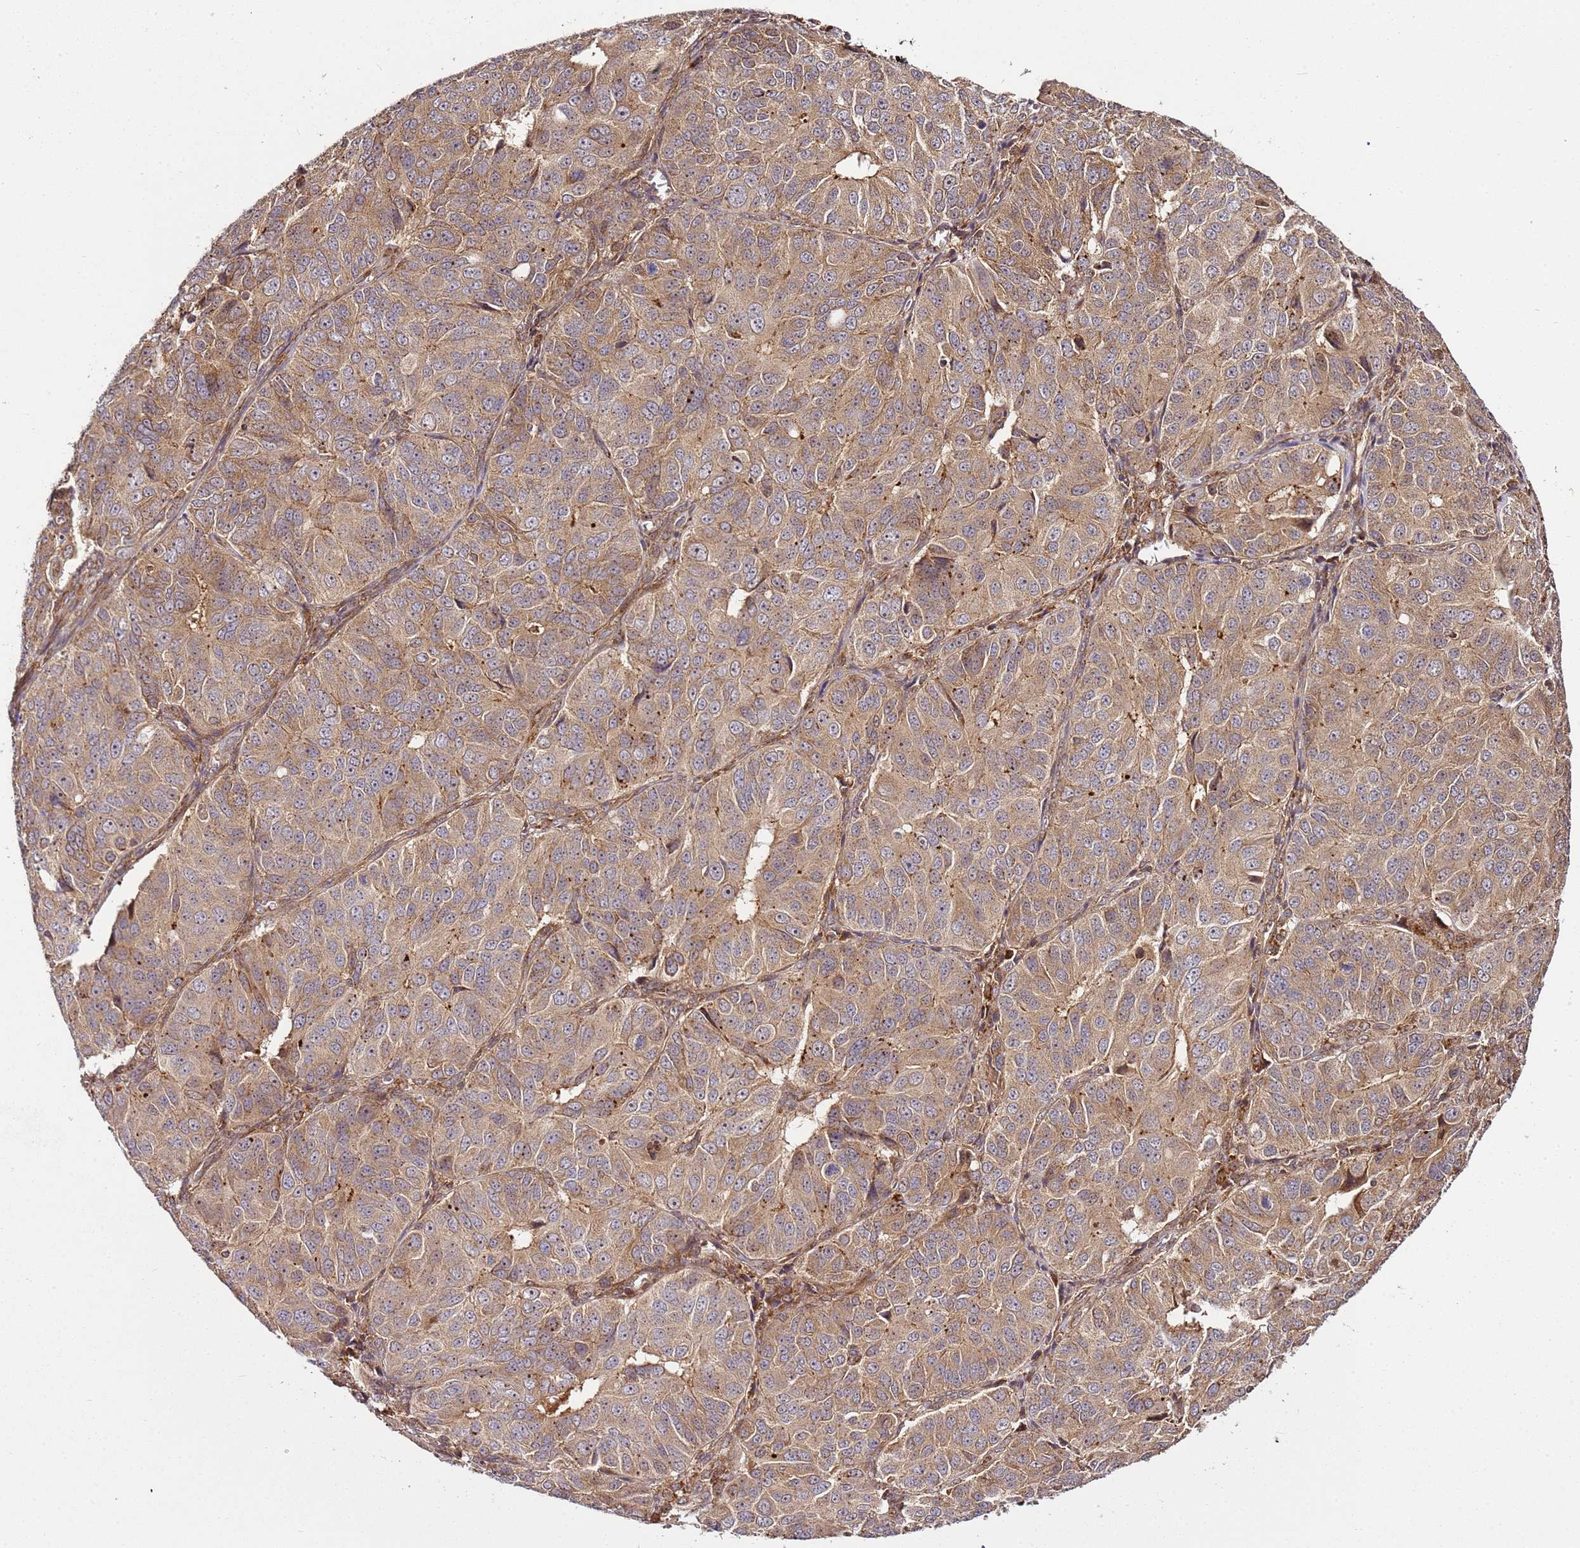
{"staining": {"intensity": "moderate", "quantity": ">75%", "location": "cytoplasmic/membranous"}, "tissue": "ovarian cancer", "cell_type": "Tumor cells", "image_type": "cancer", "snomed": [{"axis": "morphology", "description": "Carcinoma, endometroid"}, {"axis": "topography", "description": "Ovary"}], "caption": "The micrograph displays immunohistochemical staining of ovarian cancer (endometroid carcinoma). There is moderate cytoplasmic/membranous positivity is present in about >75% of tumor cells.", "gene": "RASA3", "patient": {"sex": "female", "age": 51}}